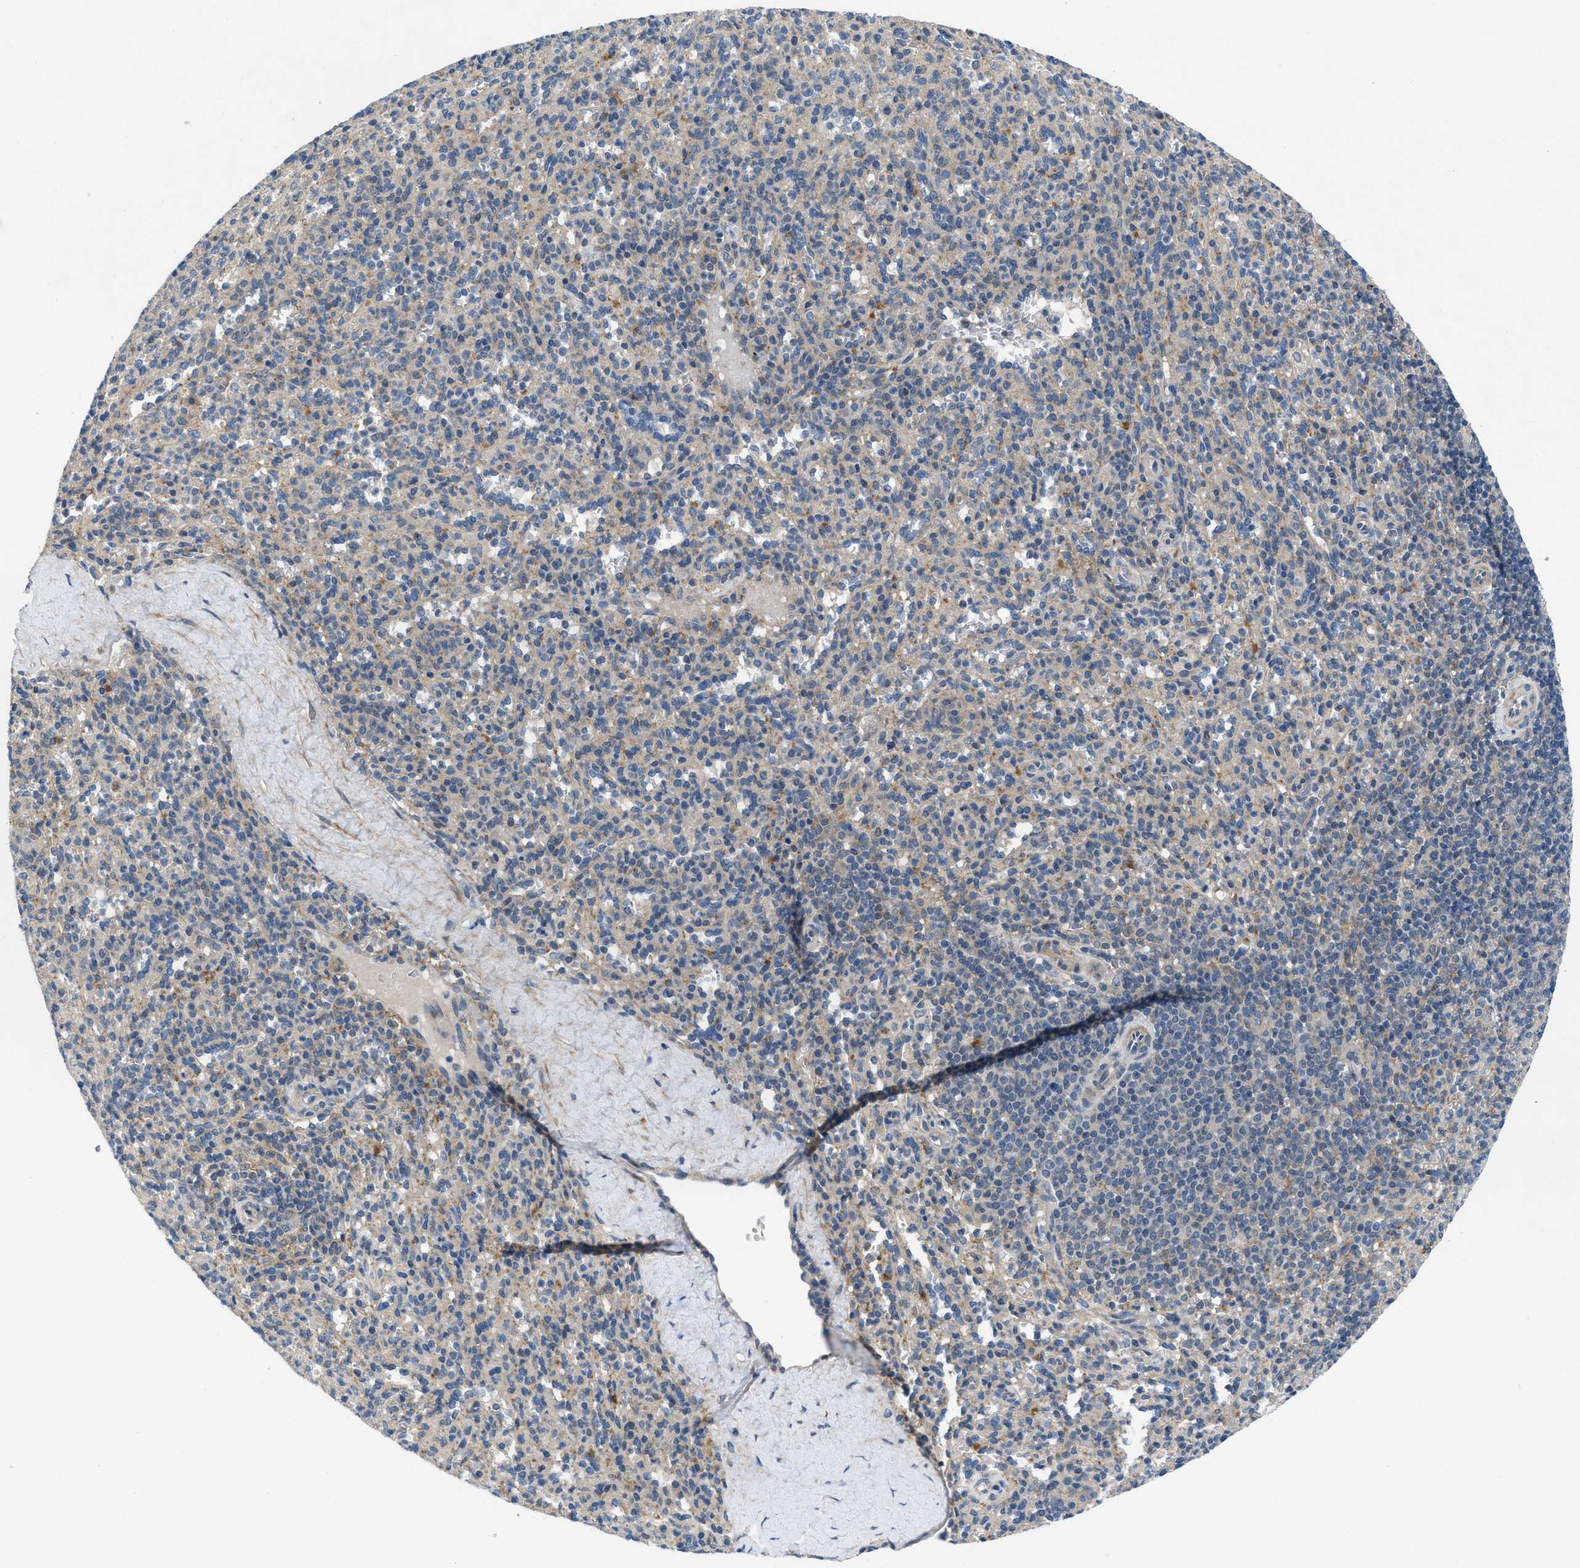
{"staining": {"intensity": "moderate", "quantity": "<25%", "location": "cytoplasmic/membranous"}, "tissue": "spleen", "cell_type": "Cells in red pulp", "image_type": "normal", "snomed": [{"axis": "morphology", "description": "Normal tissue, NOS"}, {"axis": "topography", "description": "Spleen"}], "caption": "Normal spleen was stained to show a protein in brown. There is low levels of moderate cytoplasmic/membranous staining in about <25% of cells in red pulp.", "gene": "PANX1", "patient": {"sex": "male", "age": 36}}